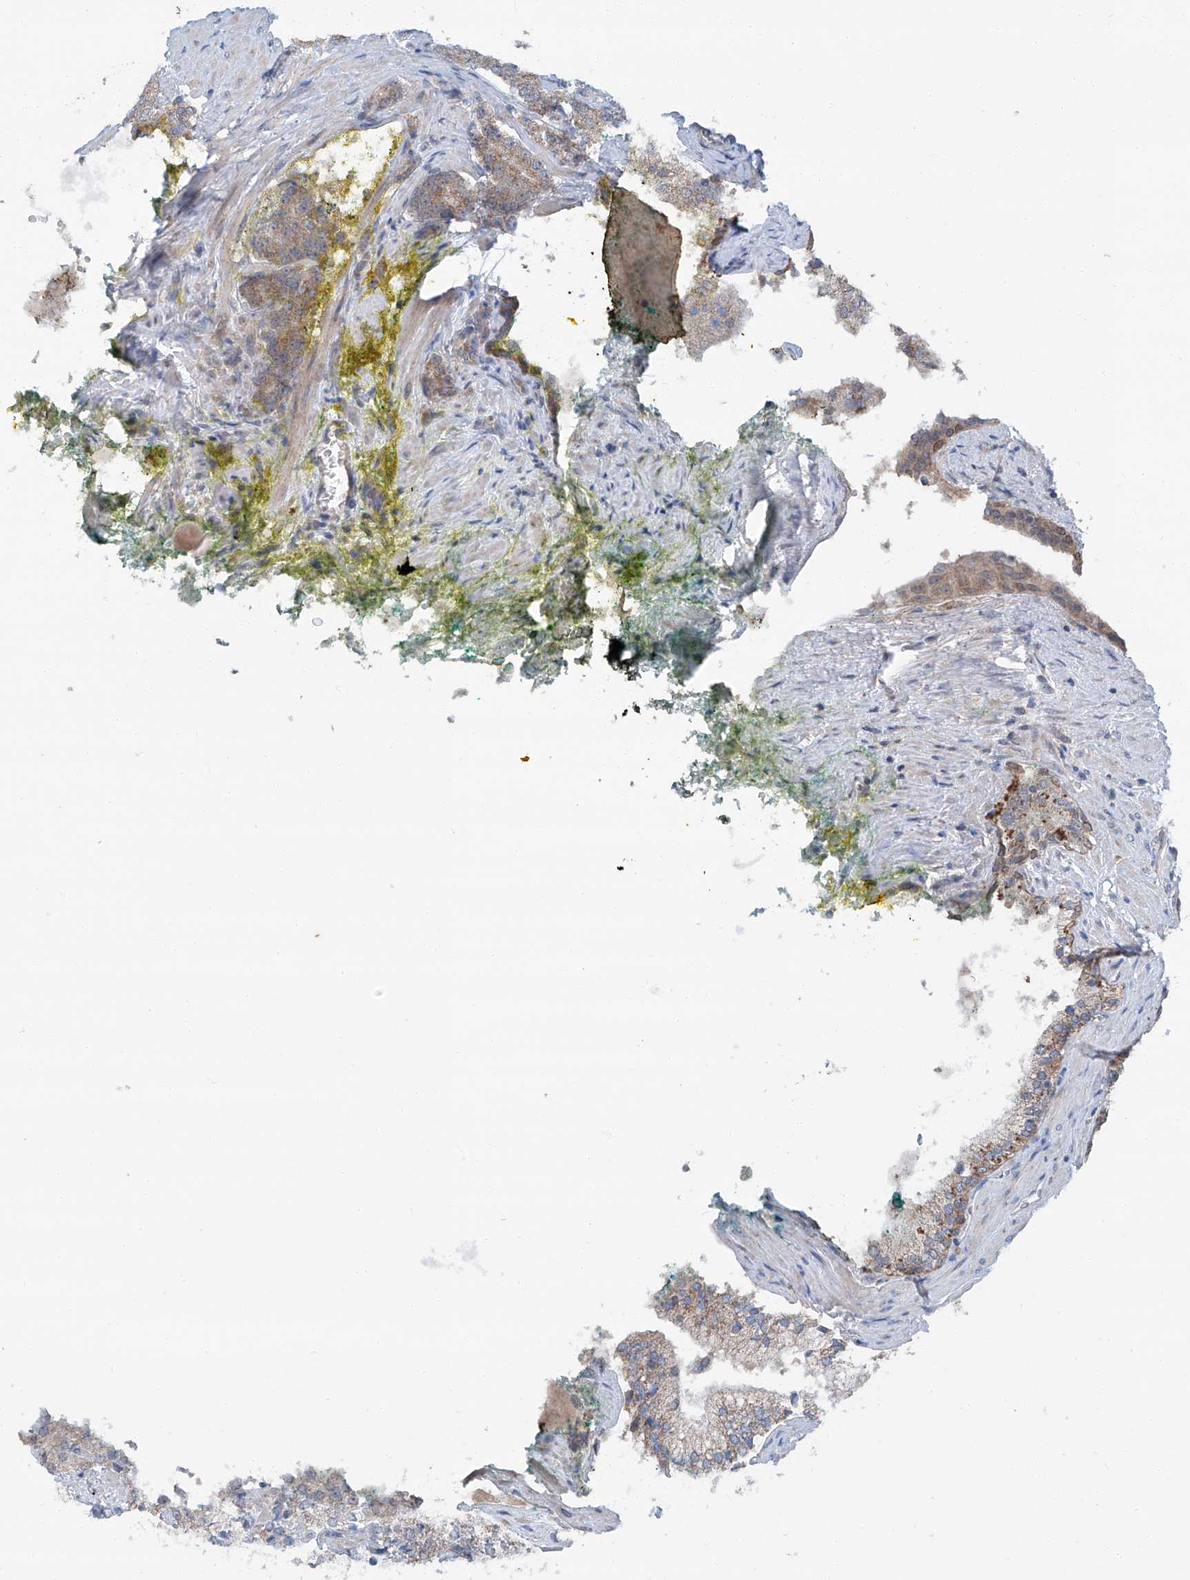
{"staining": {"intensity": "weak", "quantity": "25%-75%", "location": "cytoplasmic/membranous"}, "tissue": "prostate cancer", "cell_type": "Tumor cells", "image_type": "cancer", "snomed": [{"axis": "morphology", "description": "Adenocarcinoma, High grade"}, {"axis": "topography", "description": "Prostate"}], "caption": "IHC staining of prostate cancer, which demonstrates low levels of weak cytoplasmic/membranous positivity in approximately 25%-75% of tumor cells indicating weak cytoplasmic/membranous protein staining. The staining was performed using DAB (brown) for protein detection and nuclei were counterstained in hematoxylin (blue).", "gene": "SIX4", "patient": {"sex": "male", "age": 71}}